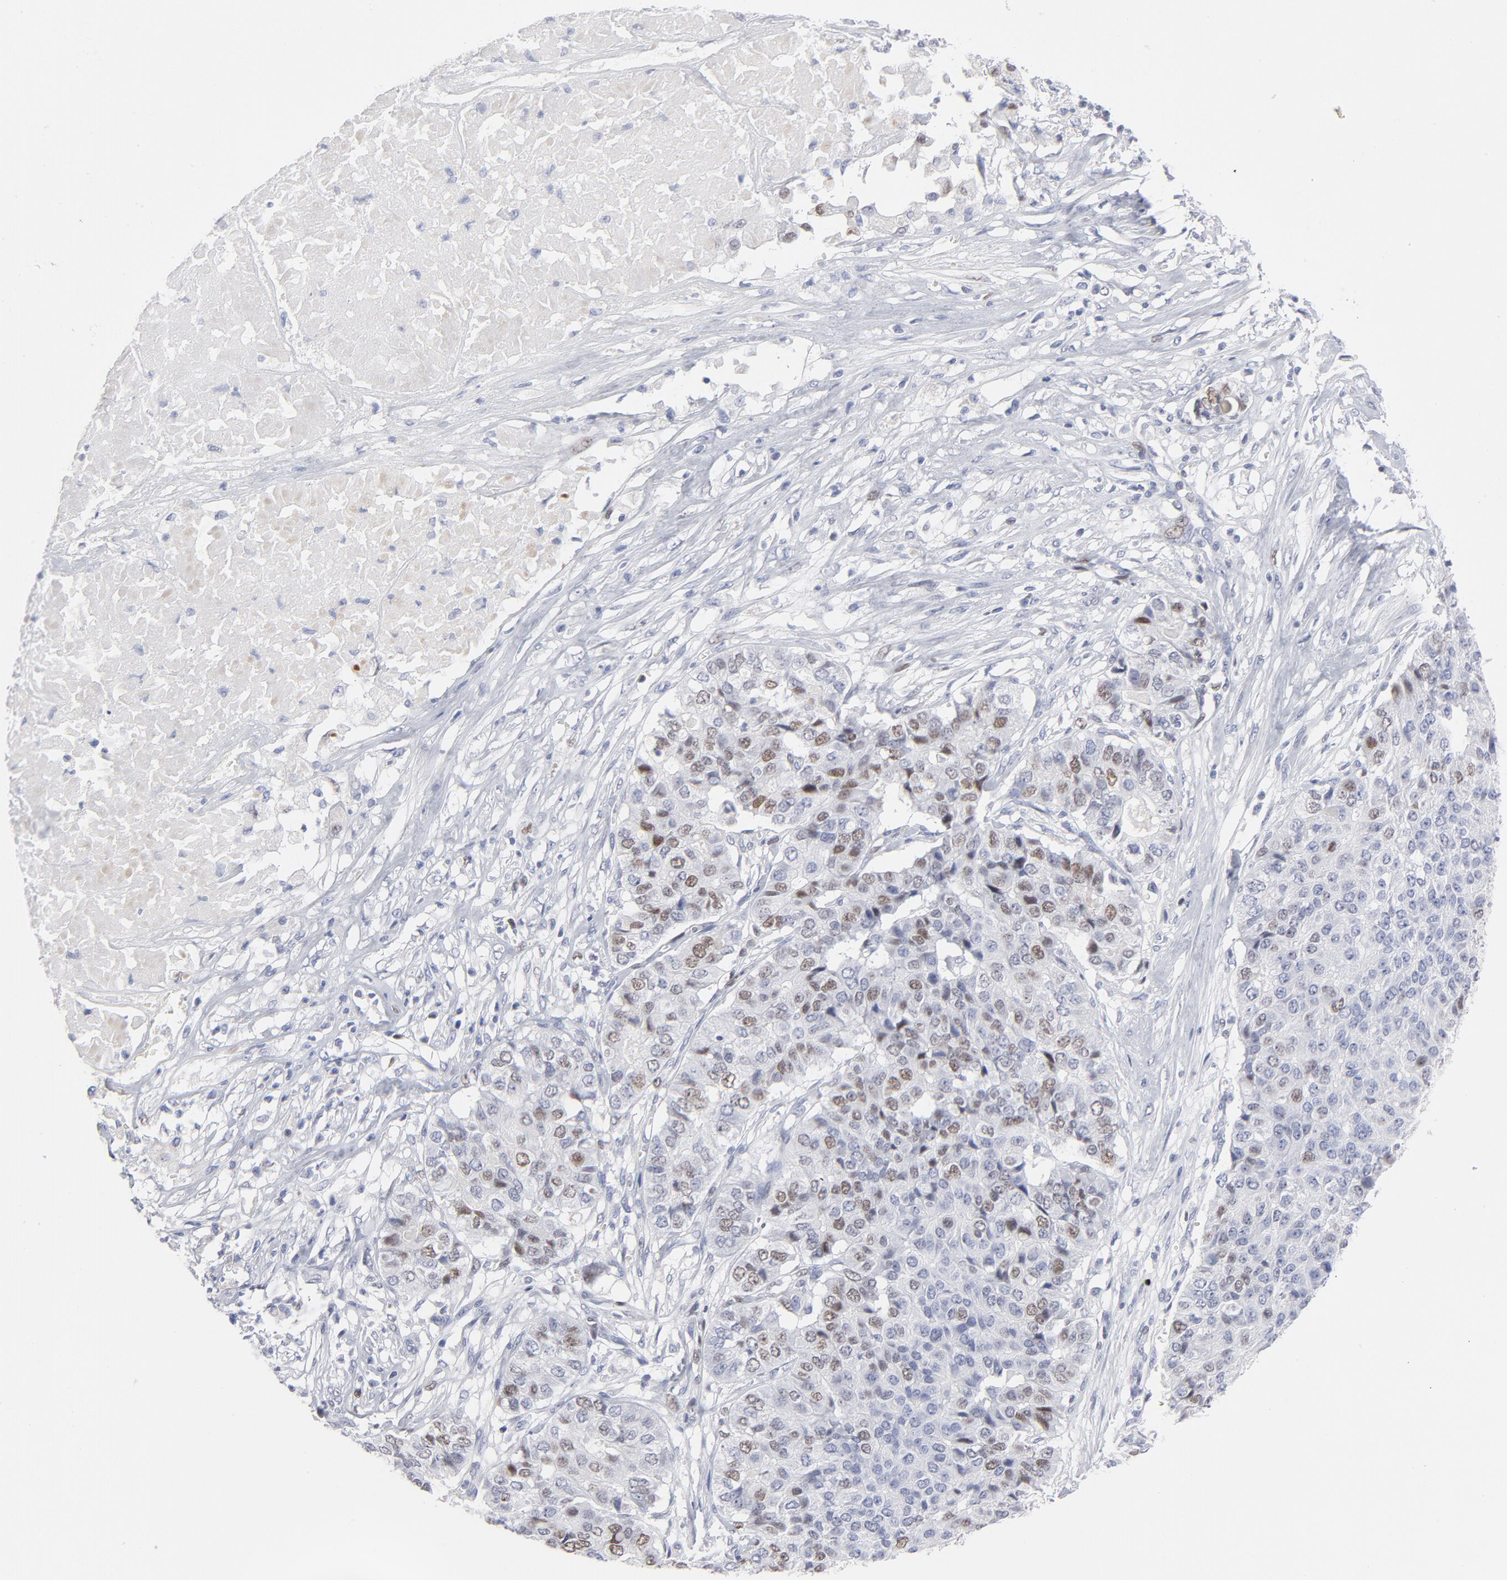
{"staining": {"intensity": "moderate", "quantity": "<25%", "location": "nuclear"}, "tissue": "pancreatic cancer", "cell_type": "Tumor cells", "image_type": "cancer", "snomed": [{"axis": "morphology", "description": "Adenocarcinoma, NOS"}, {"axis": "topography", "description": "Pancreas"}], "caption": "Immunohistochemical staining of human pancreatic cancer shows moderate nuclear protein staining in approximately <25% of tumor cells.", "gene": "MCM7", "patient": {"sex": "male", "age": 50}}